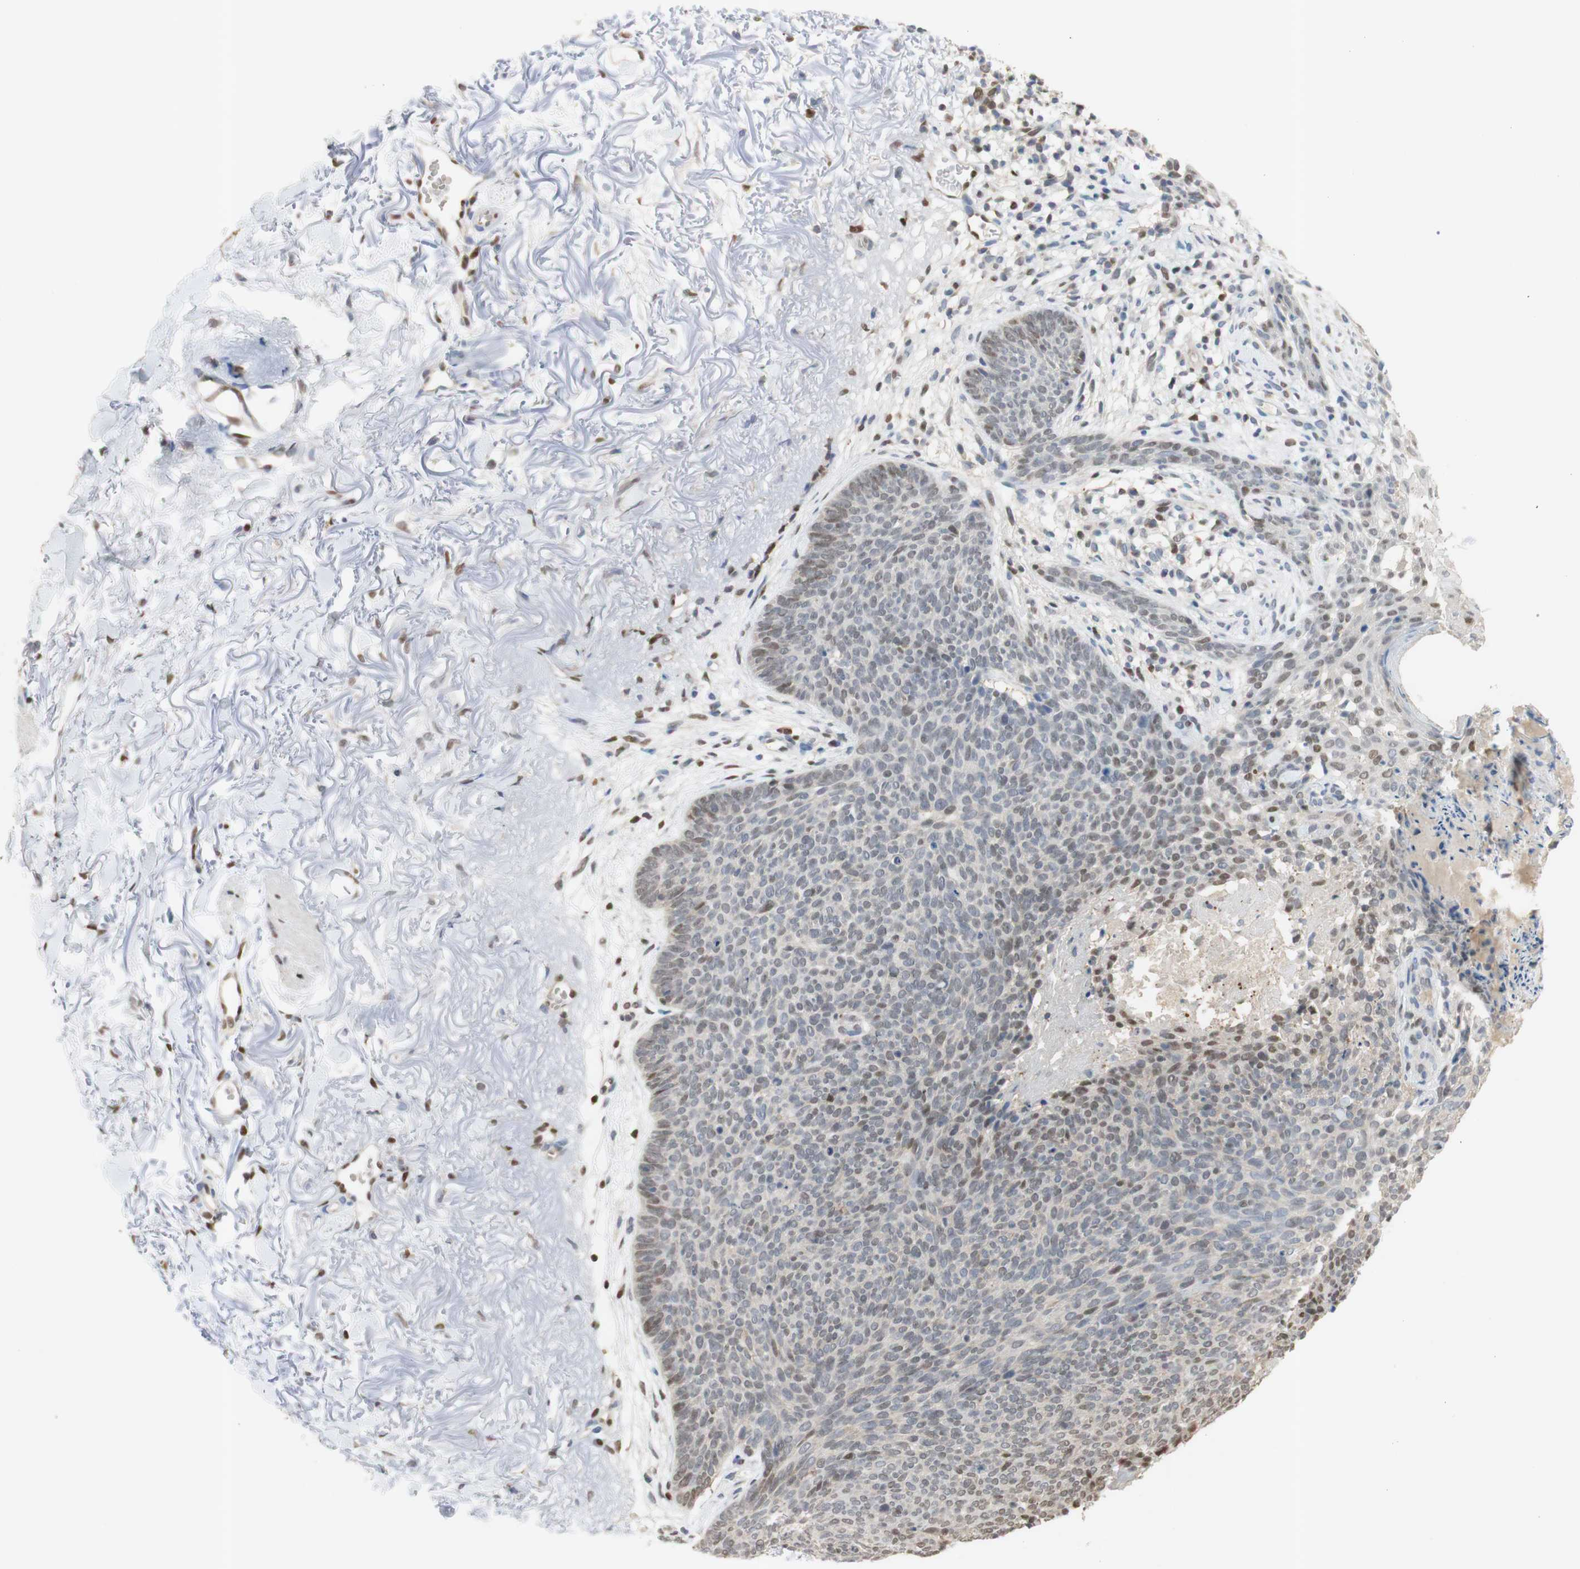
{"staining": {"intensity": "weak", "quantity": "<25%", "location": "nuclear"}, "tissue": "skin cancer", "cell_type": "Tumor cells", "image_type": "cancer", "snomed": [{"axis": "morphology", "description": "Normal tissue, NOS"}, {"axis": "morphology", "description": "Basal cell carcinoma"}, {"axis": "topography", "description": "Skin"}], "caption": "DAB (3,3'-diaminobenzidine) immunohistochemical staining of human skin cancer shows no significant expression in tumor cells.", "gene": "NAP1L4", "patient": {"sex": "female", "age": 70}}